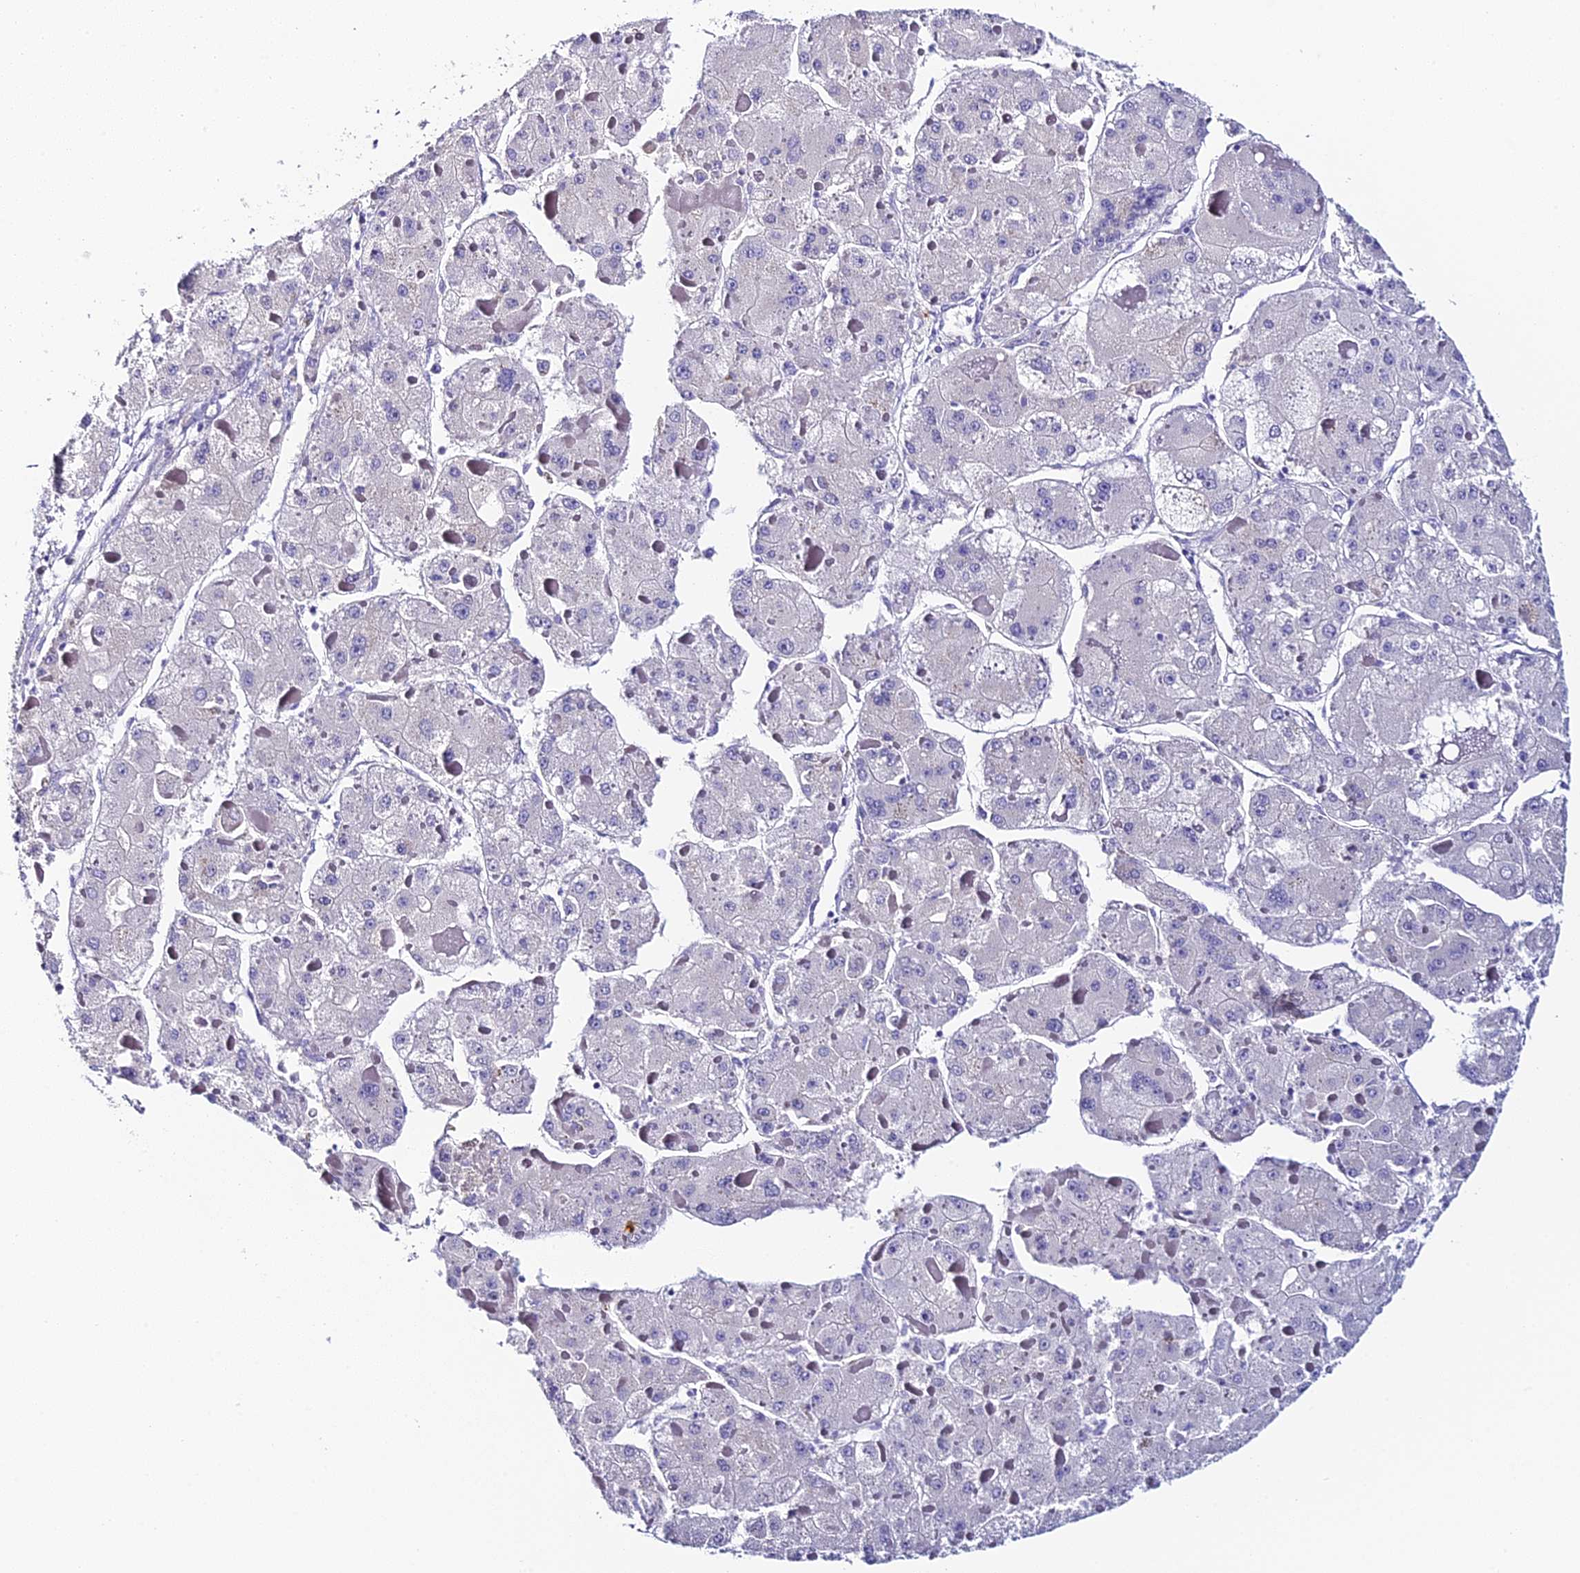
{"staining": {"intensity": "negative", "quantity": "none", "location": "none"}, "tissue": "liver cancer", "cell_type": "Tumor cells", "image_type": "cancer", "snomed": [{"axis": "morphology", "description": "Carcinoma, Hepatocellular, NOS"}, {"axis": "topography", "description": "Liver"}], "caption": "Protein analysis of liver cancer (hepatocellular carcinoma) shows no significant expression in tumor cells. Brightfield microscopy of IHC stained with DAB (3,3'-diaminobenzidine) (brown) and hematoxylin (blue), captured at high magnification.", "gene": "C12orf29", "patient": {"sex": "female", "age": 73}}